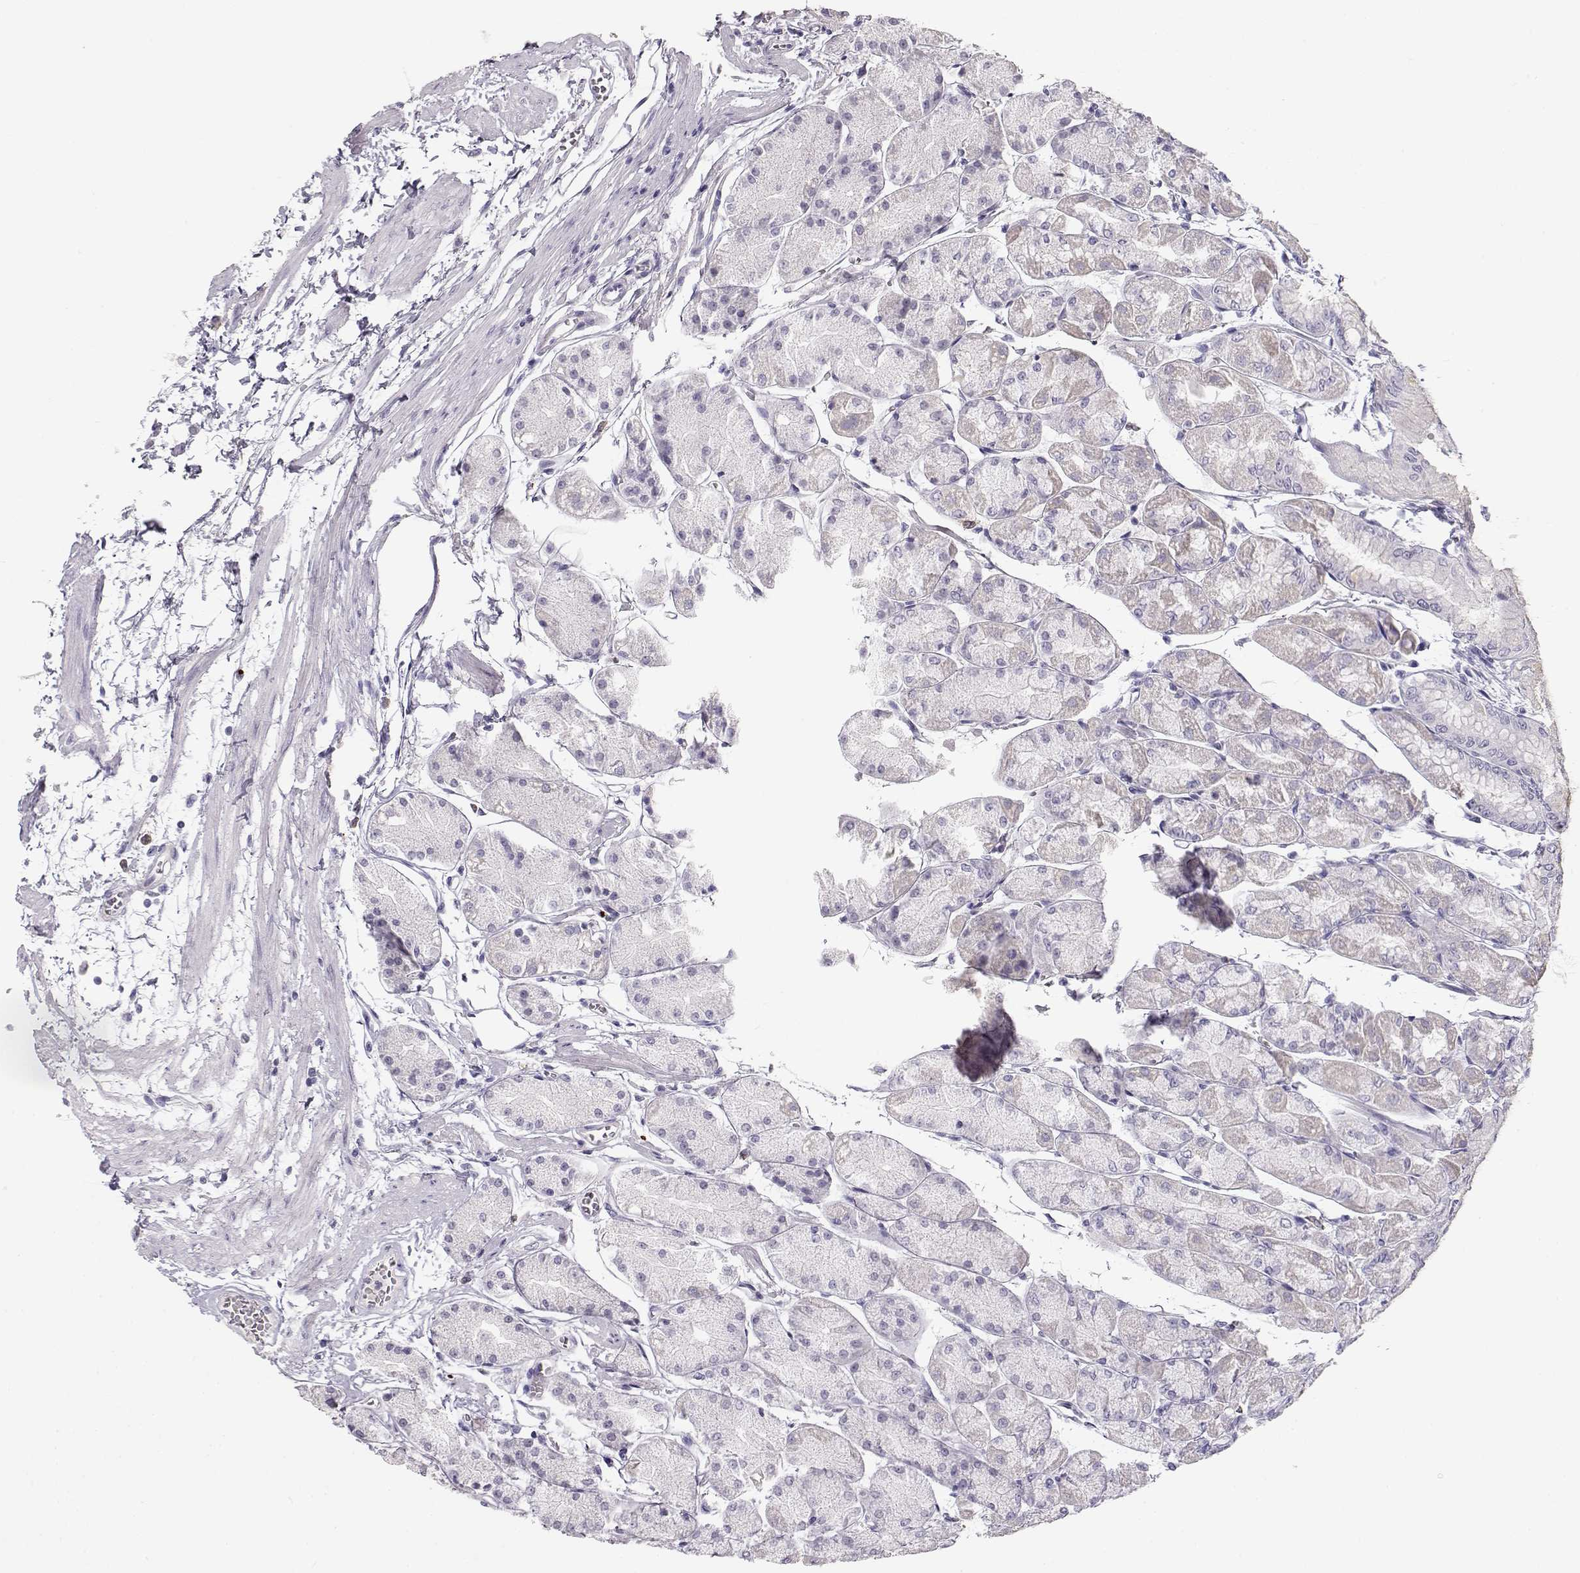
{"staining": {"intensity": "weak", "quantity": "<25%", "location": "cytoplasmic/membranous"}, "tissue": "stomach", "cell_type": "Glandular cells", "image_type": "normal", "snomed": [{"axis": "morphology", "description": "Normal tissue, NOS"}, {"axis": "topography", "description": "Stomach, upper"}], "caption": "Stomach stained for a protein using immunohistochemistry (IHC) reveals no positivity glandular cells.", "gene": "NUTM1", "patient": {"sex": "male", "age": 60}}